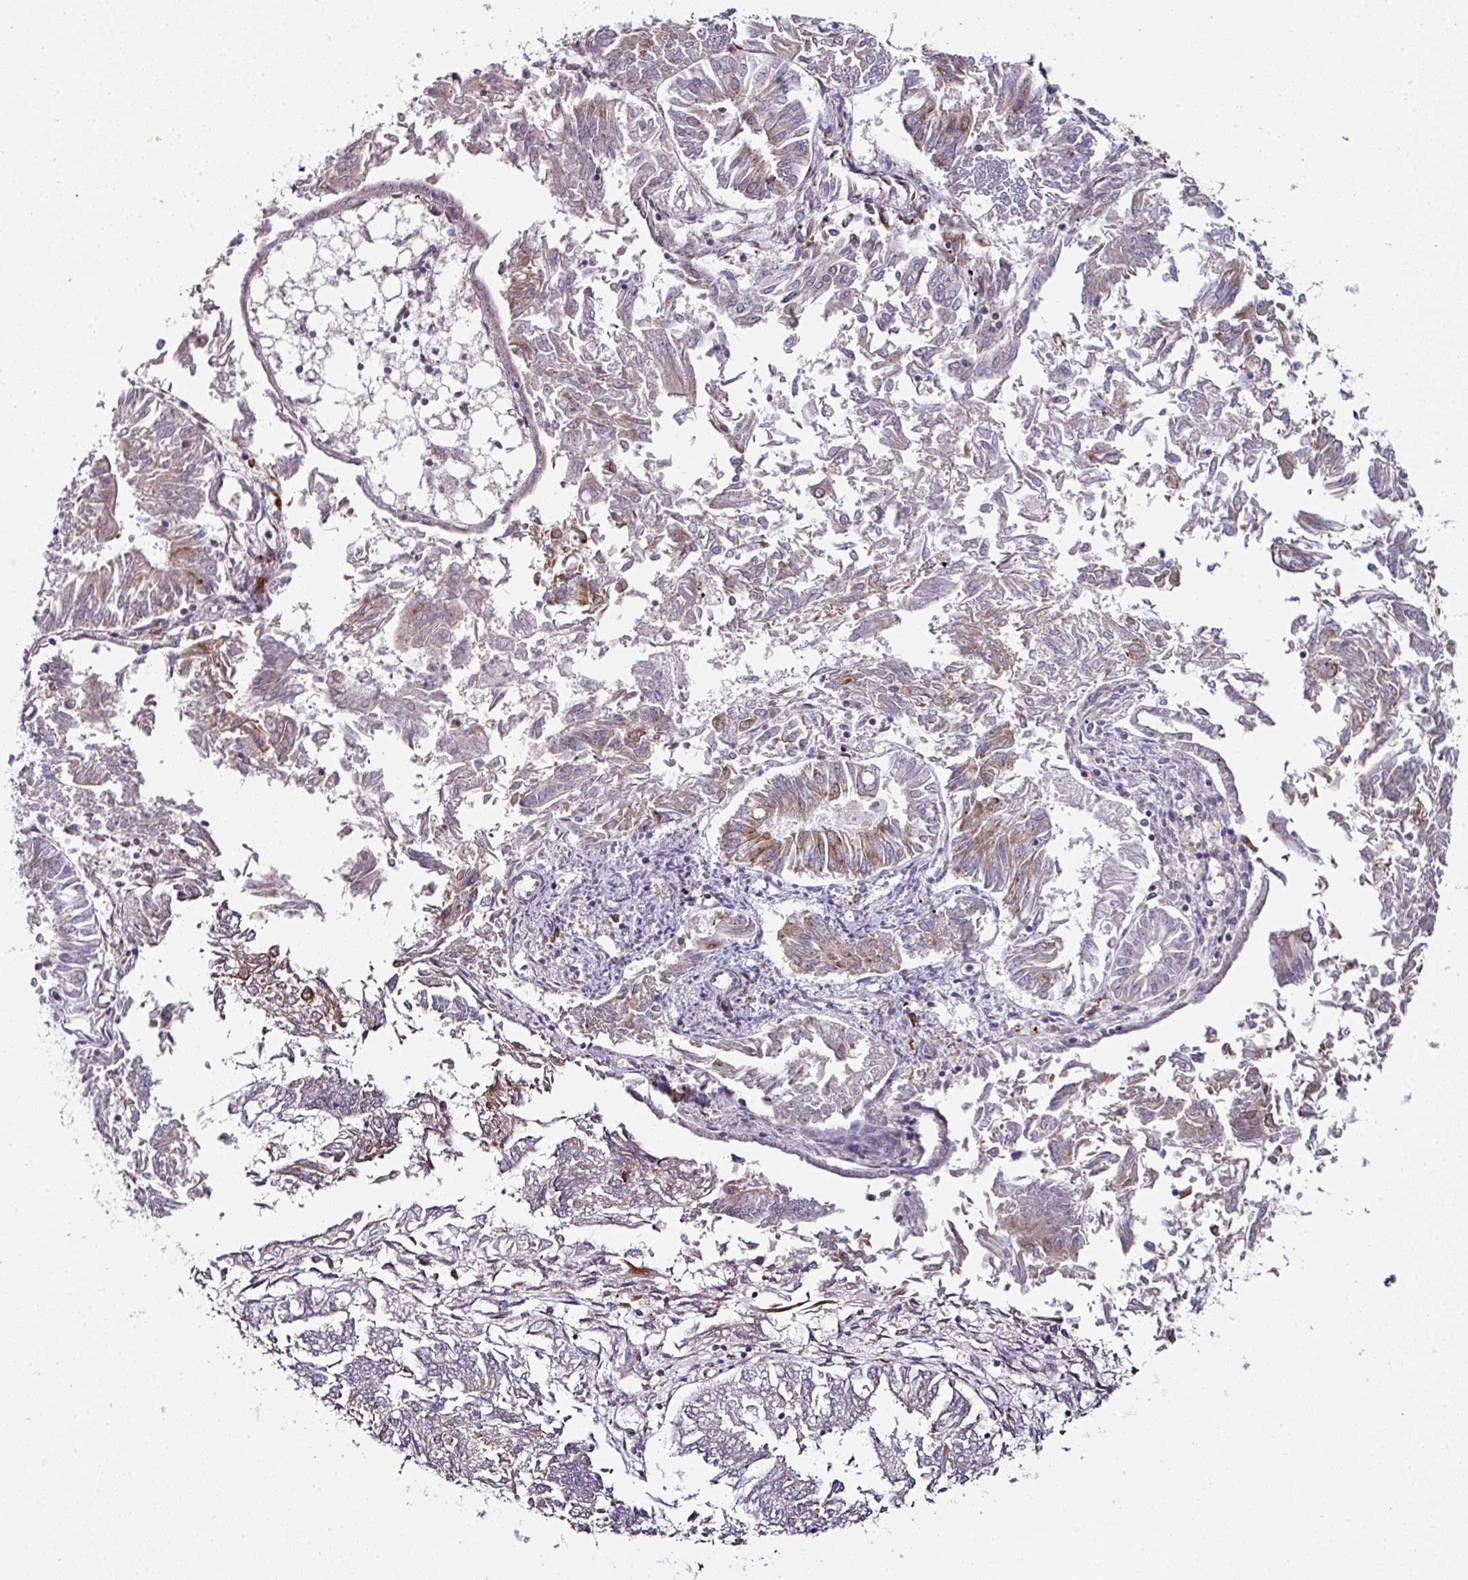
{"staining": {"intensity": "moderate", "quantity": "25%-75%", "location": "cytoplasmic/membranous"}, "tissue": "endometrial cancer", "cell_type": "Tumor cells", "image_type": "cancer", "snomed": [{"axis": "morphology", "description": "Adenocarcinoma, NOS"}, {"axis": "topography", "description": "Endometrium"}], "caption": "Immunohistochemistry image of human endometrial adenocarcinoma stained for a protein (brown), which demonstrates medium levels of moderate cytoplasmic/membranous staining in about 25%-75% of tumor cells.", "gene": "APOLD1", "patient": {"sex": "female", "age": 58}}